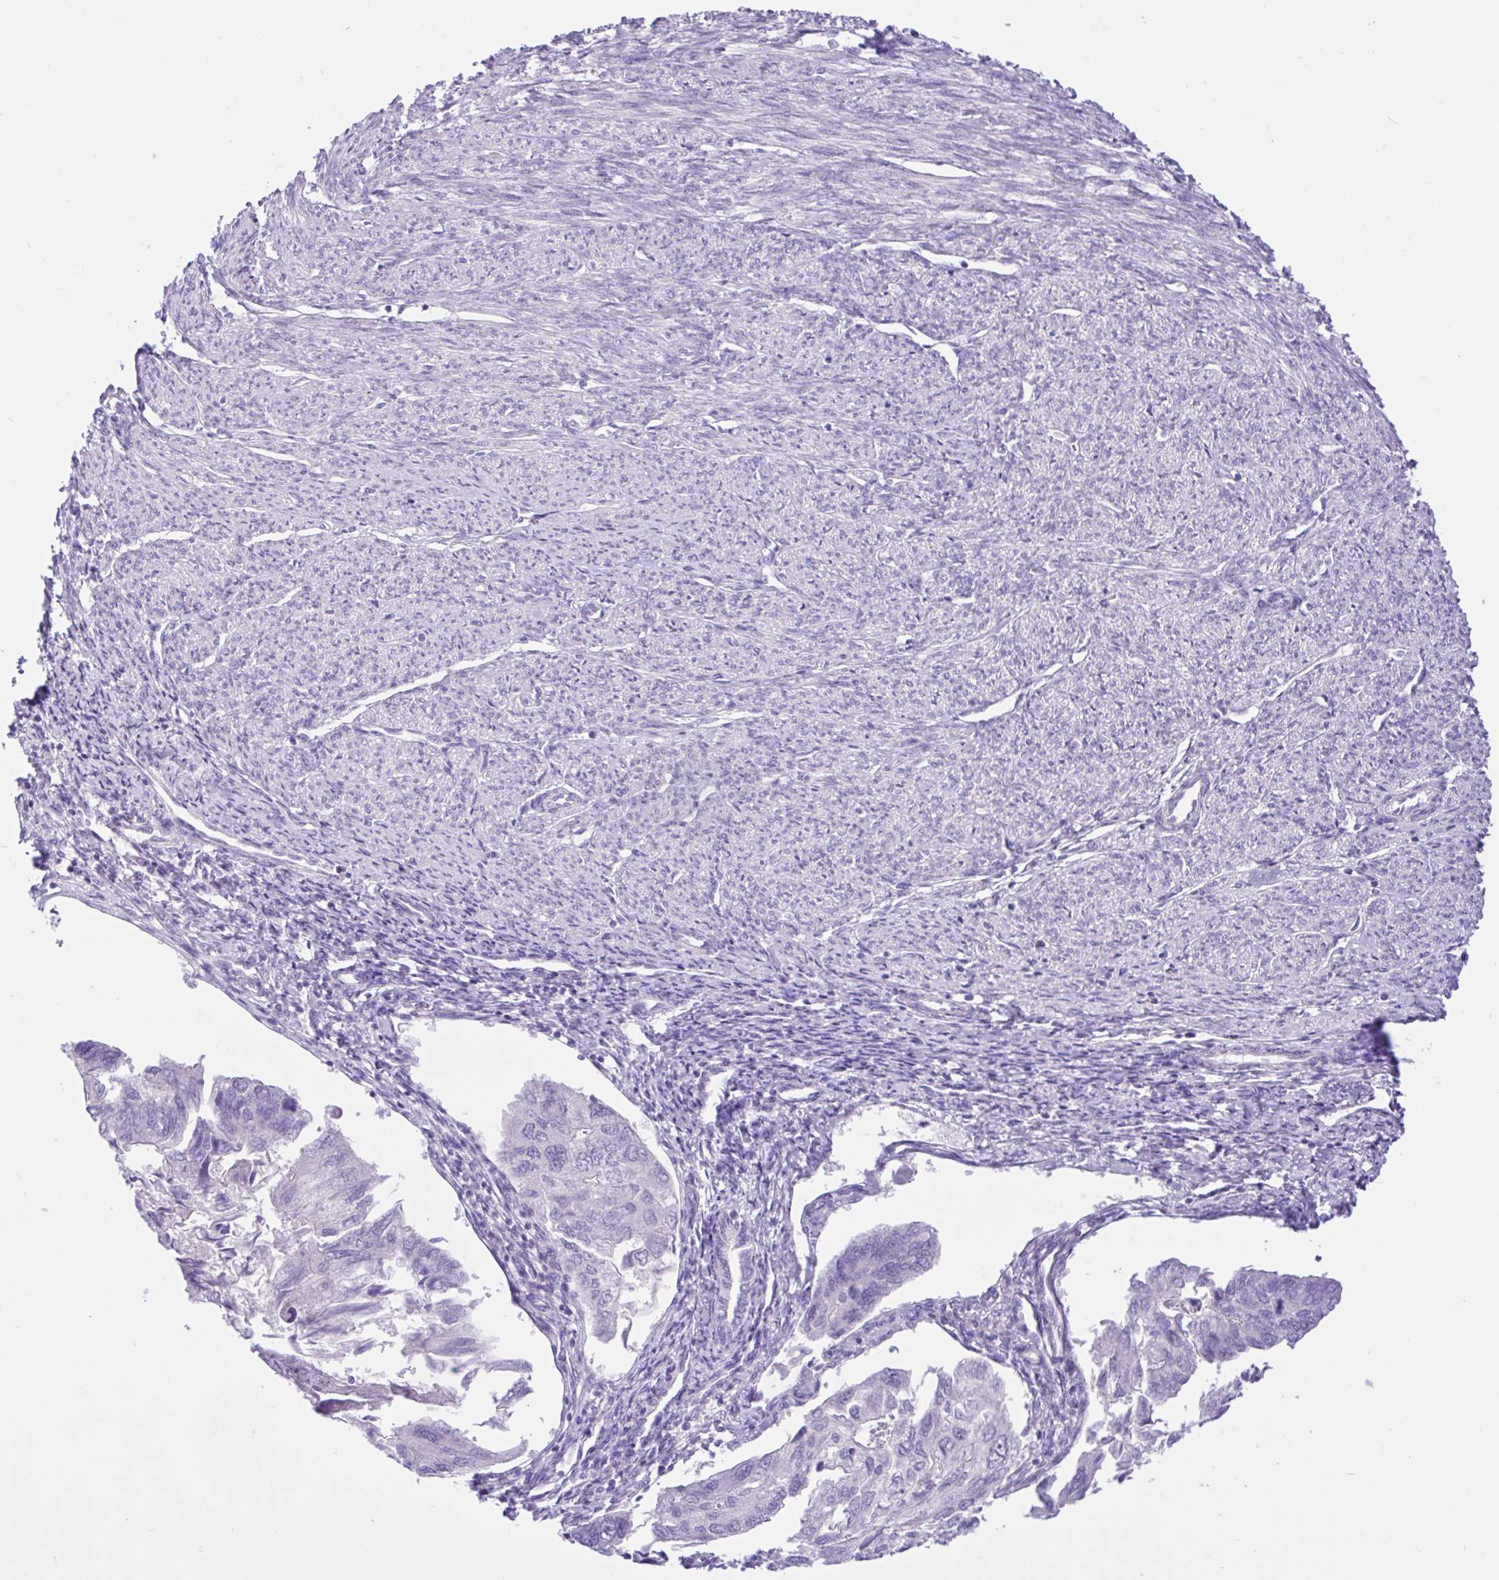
{"staining": {"intensity": "negative", "quantity": "none", "location": "none"}, "tissue": "endometrial cancer", "cell_type": "Tumor cells", "image_type": "cancer", "snomed": [{"axis": "morphology", "description": "Carcinoma, NOS"}, {"axis": "topography", "description": "Uterus"}], "caption": "This is an immunohistochemistry photomicrograph of human endometrial cancer. There is no positivity in tumor cells.", "gene": "ZNF101", "patient": {"sex": "female", "age": 76}}